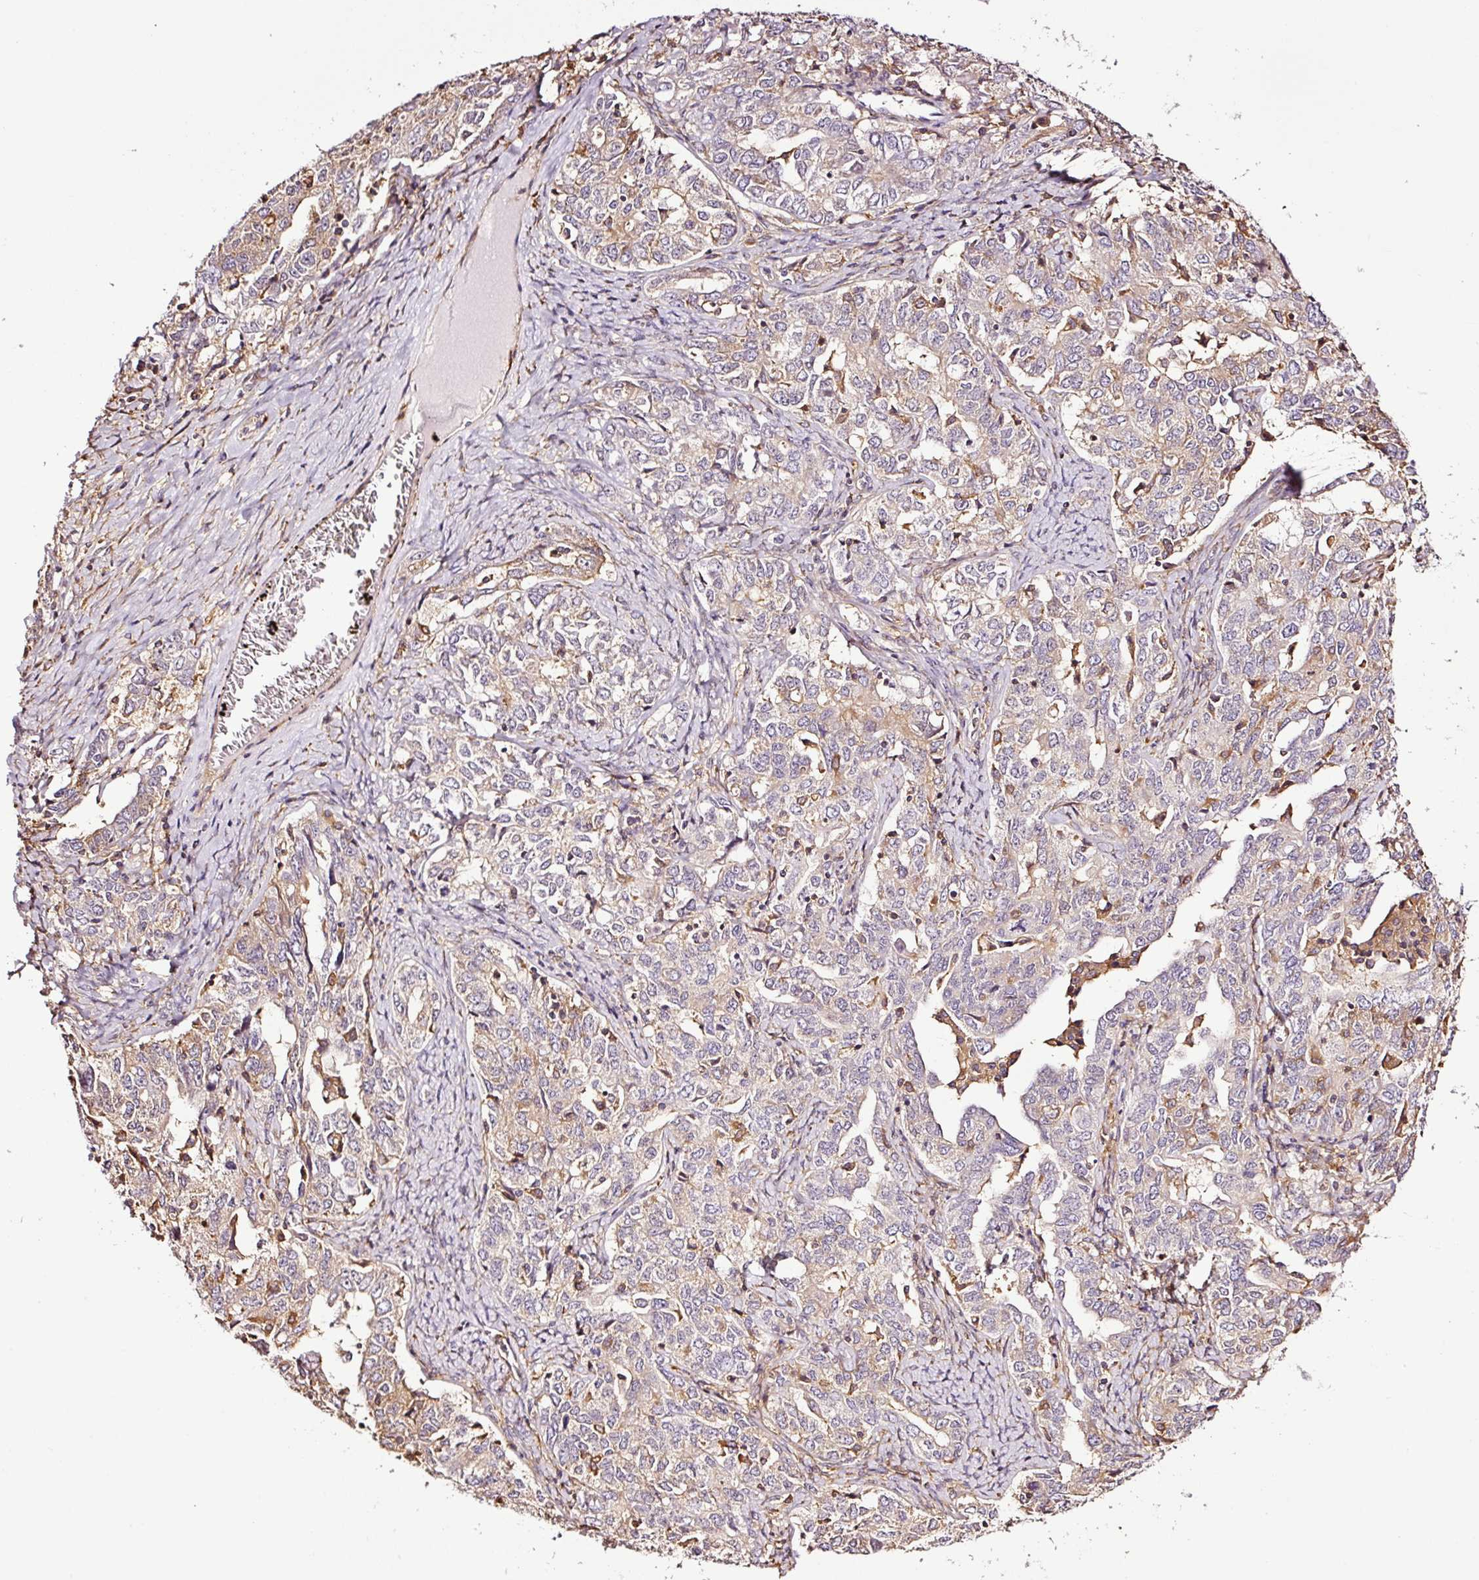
{"staining": {"intensity": "weak", "quantity": "<25%", "location": "cytoplasmic/membranous"}, "tissue": "ovarian cancer", "cell_type": "Tumor cells", "image_type": "cancer", "snomed": [{"axis": "morphology", "description": "Carcinoma, endometroid"}, {"axis": "topography", "description": "Ovary"}], "caption": "The micrograph demonstrates no significant expression in tumor cells of endometroid carcinoma (ovarian).", "gene": "METAP1", "patient": {"sex": "female", "age": 62}}